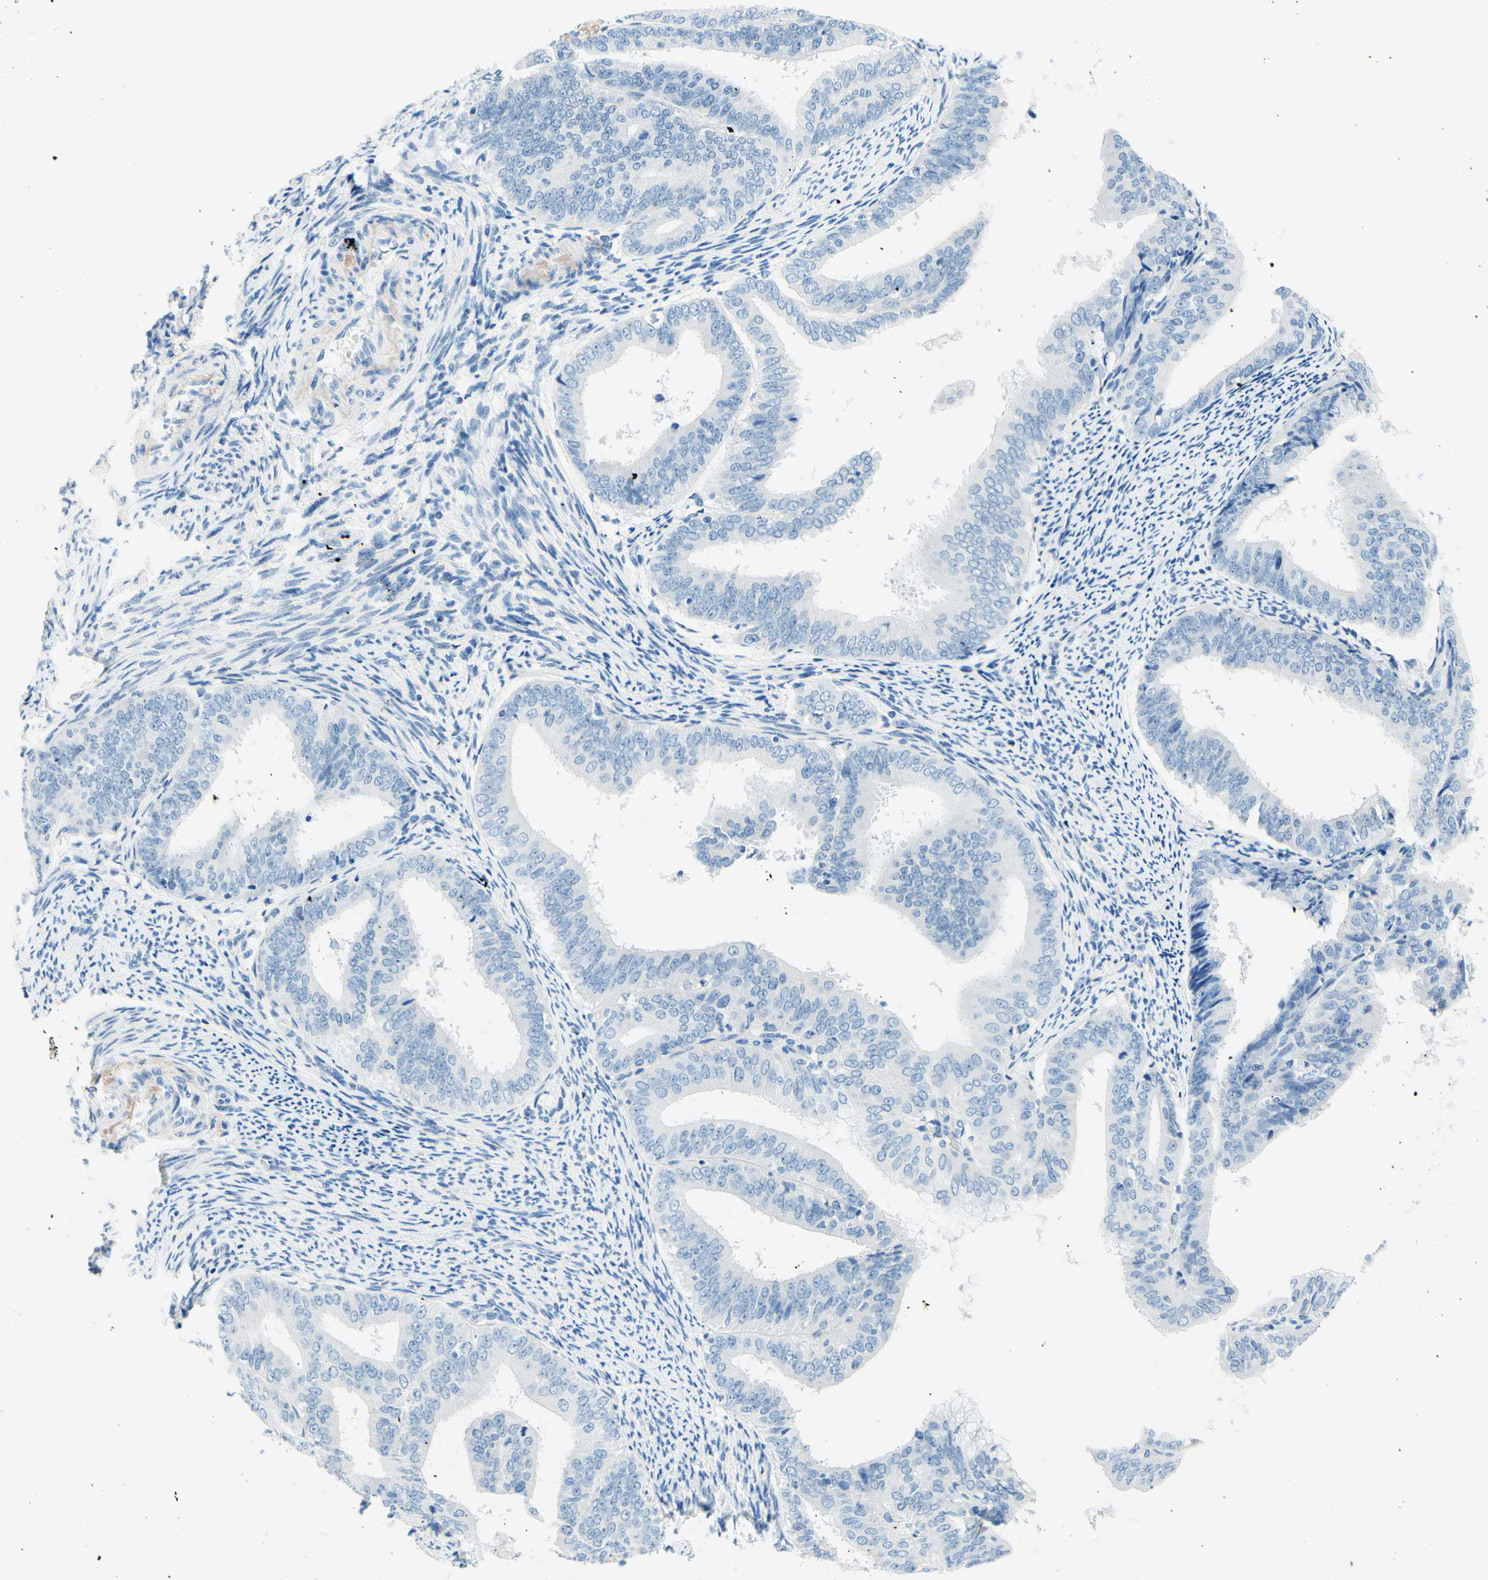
{"staining": {"intensity": "negative", "quantity": "none", "location": "none"}, "tissue": "endometrial cancer", "cell_type": "Tumor cells", "image_type": "cancer", "snomed": [{"axis": "morphology", "description": "Adenocarcinoma, NOS"}, {"axis": "topography", "description": "Endometrium"}], "caption": "Image shows no protein positivity in tumor cells of endometrial cancer tissue.", "gene": "PASD1", "patient": {"sex": "female", "age": 63}}